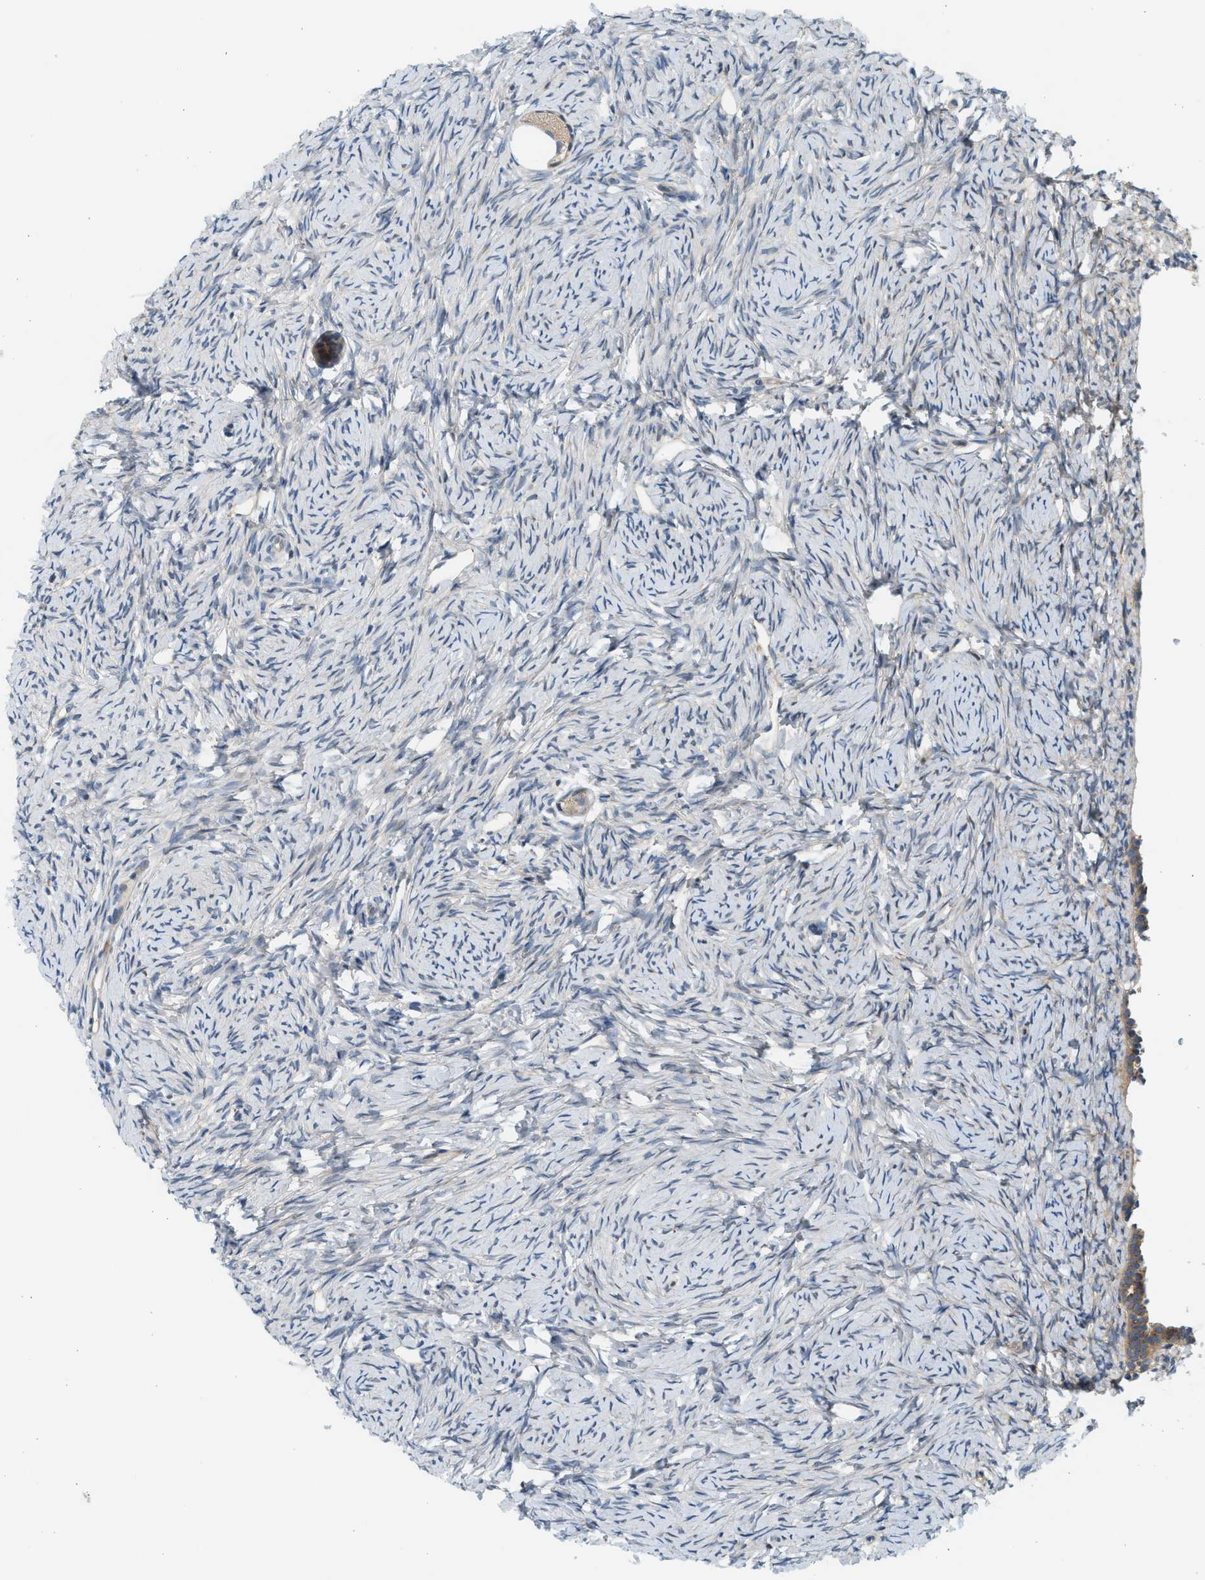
{"staining": {"intensity": "weak", "quantity": "25%-75%", "location": "cytoplasmic/membranous"}, "tissue": "ovary", "cell_type": "Follicle cells", "image_type": "normal", "snomed": [{"axis": "morphology", "description": "Normal tissue, NOS"}, {"axis": "topography", "description": "Ovary"}], "caption": "Weak cytoplasmic/membranous protein positivity is appreciated in about 25%-75% of follicle cells in ovary. (DAB (3,3'-diaminobenzidine) IHC, brown staining for protein, blue staining for nuclei).", "gene": "KDELR2", "patient": {"sex": "female", "age": 33}}